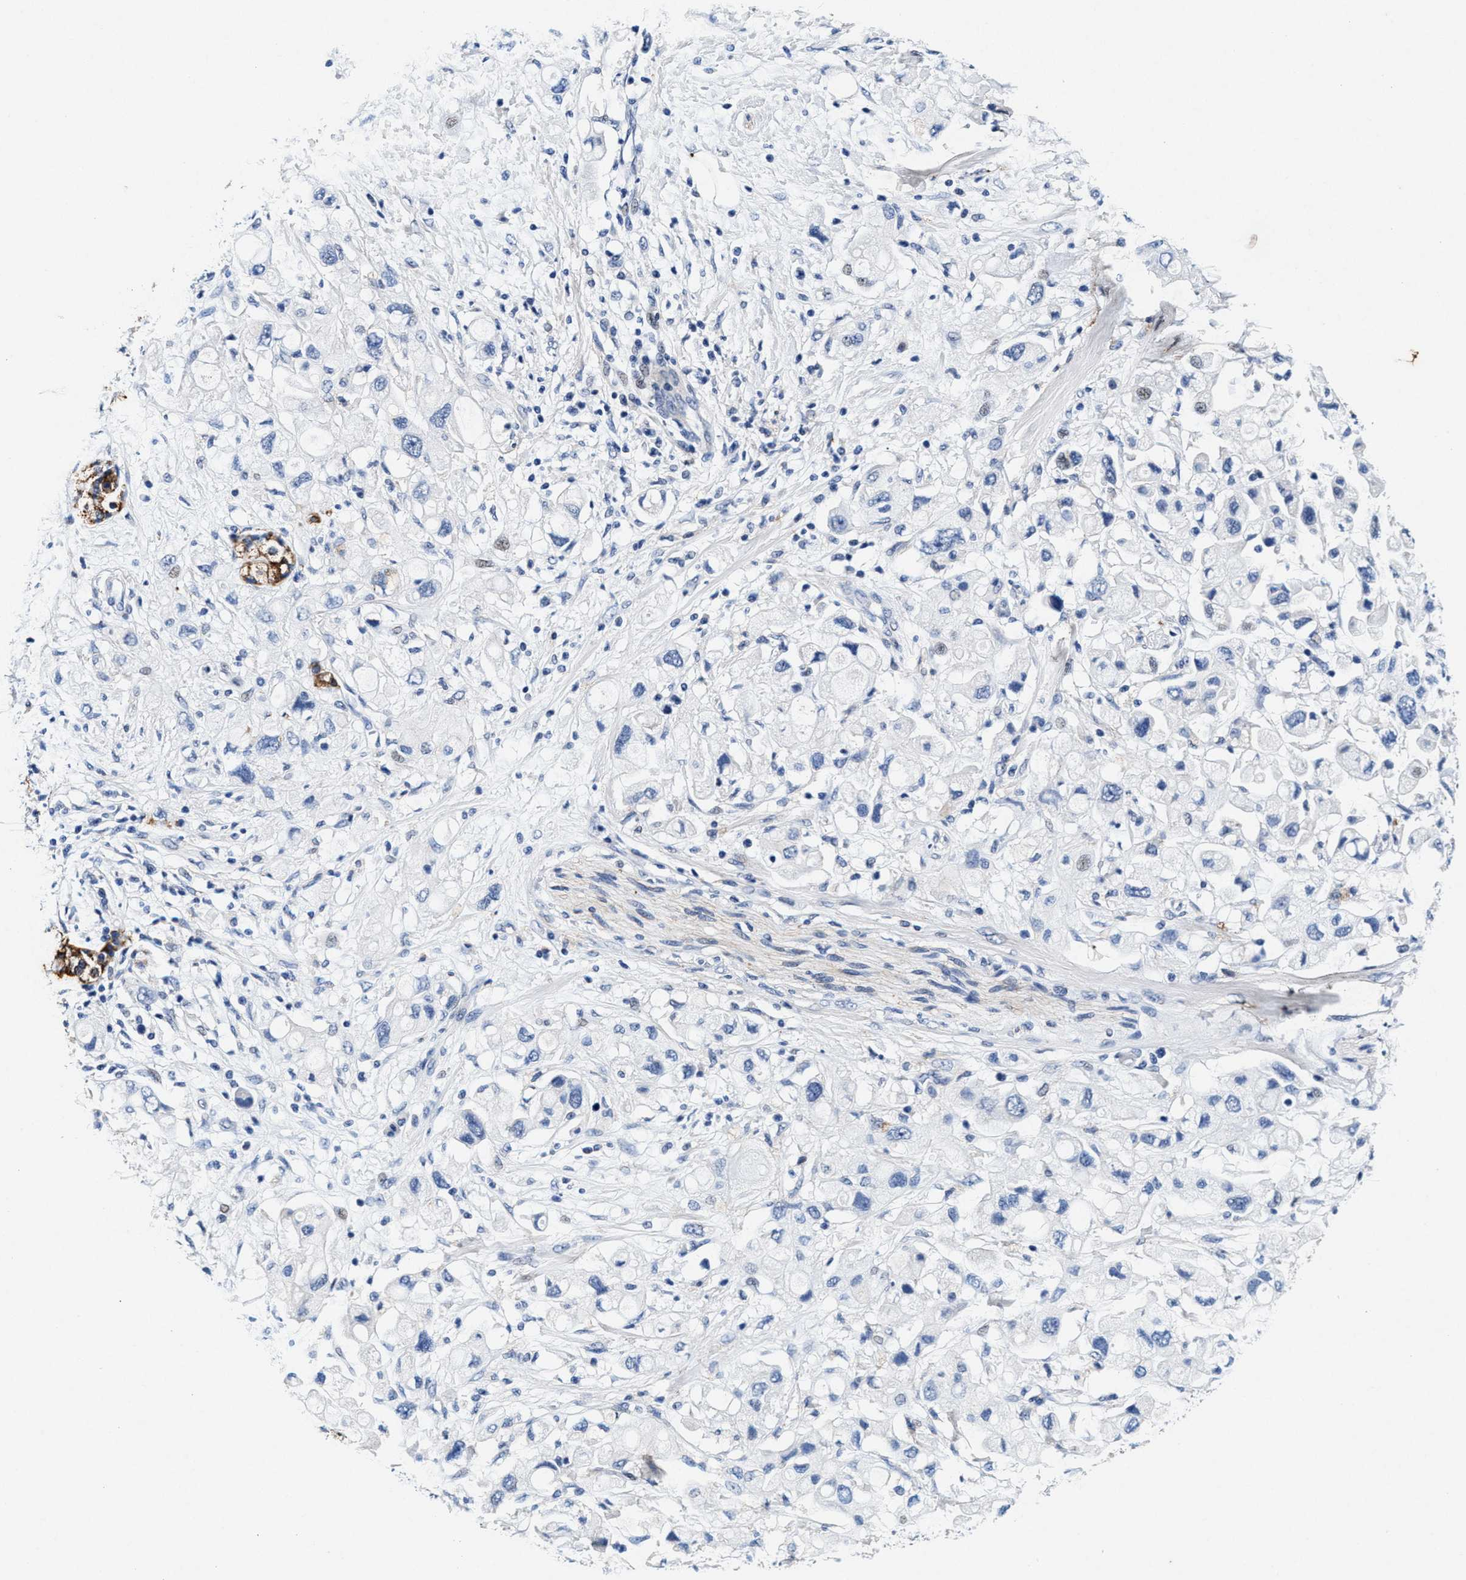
{"staining": {"intensity": "negative", "quantity": "none", "location": "none"}, "tissue": "pancreatic cancer", "cell_type": "Tumor cells", "image_type": "cancer", "snomed": [{"axis": "morphology", "description": "Adenocarcinoma, NOS"}, {"axis": "topography", "description": "Pancreas"}], "caption": "A micrograph of pancreatic adenocarcinoma stained for a protein displays no brown staining in tumor cells. The staining was performed using DAB to visualize the protein expression in brown, while the nuclei were stained in blue with hematoxylin (Magnification: 20x).", "gene": "SLC8A1", "patient": {"sex": "female", "age": 56}}